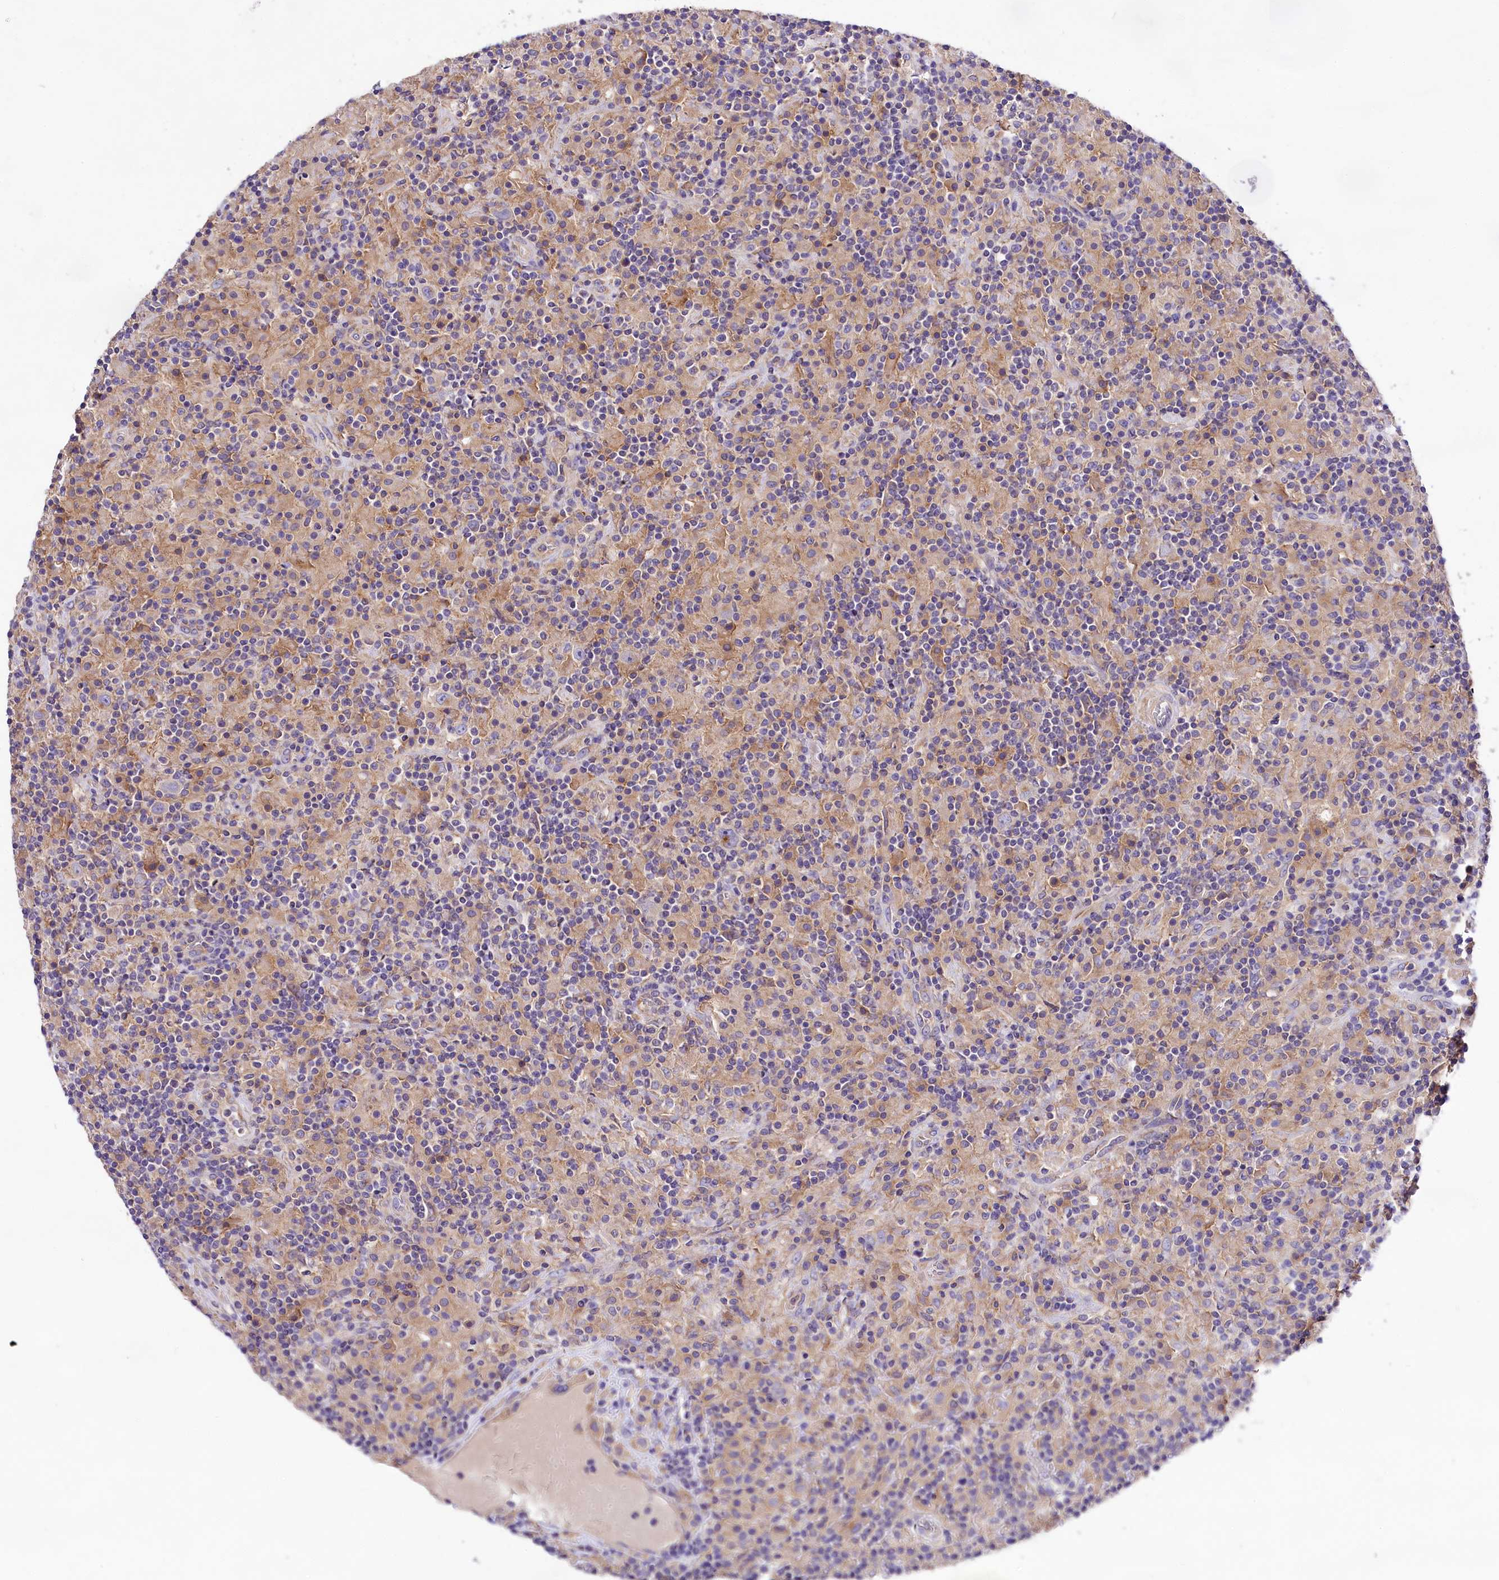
{"staining": {"intensity": "negative", "quantity": "none", "location": "none"}, "tissue": "lymphoma", "cell_type": "Tumor cells", "image_type": "cancer", "snomed": [{"axis": "morphology", "description": "Hodgkin's disease, NOS"}, {"axis": "topography", "description": "Lymph node"}], "caption": "A photomicrograph of lymphoma stained for a protein displays no brown staining in tumor cells. Brightfield microscopy of IHC stained with DAB (3,3'-diaminobenzidine) (brown) and hematoxylin (blue), captured at high magnification.", "gene": "PEMT", "patient": {"sex": "male", "age": 70}}